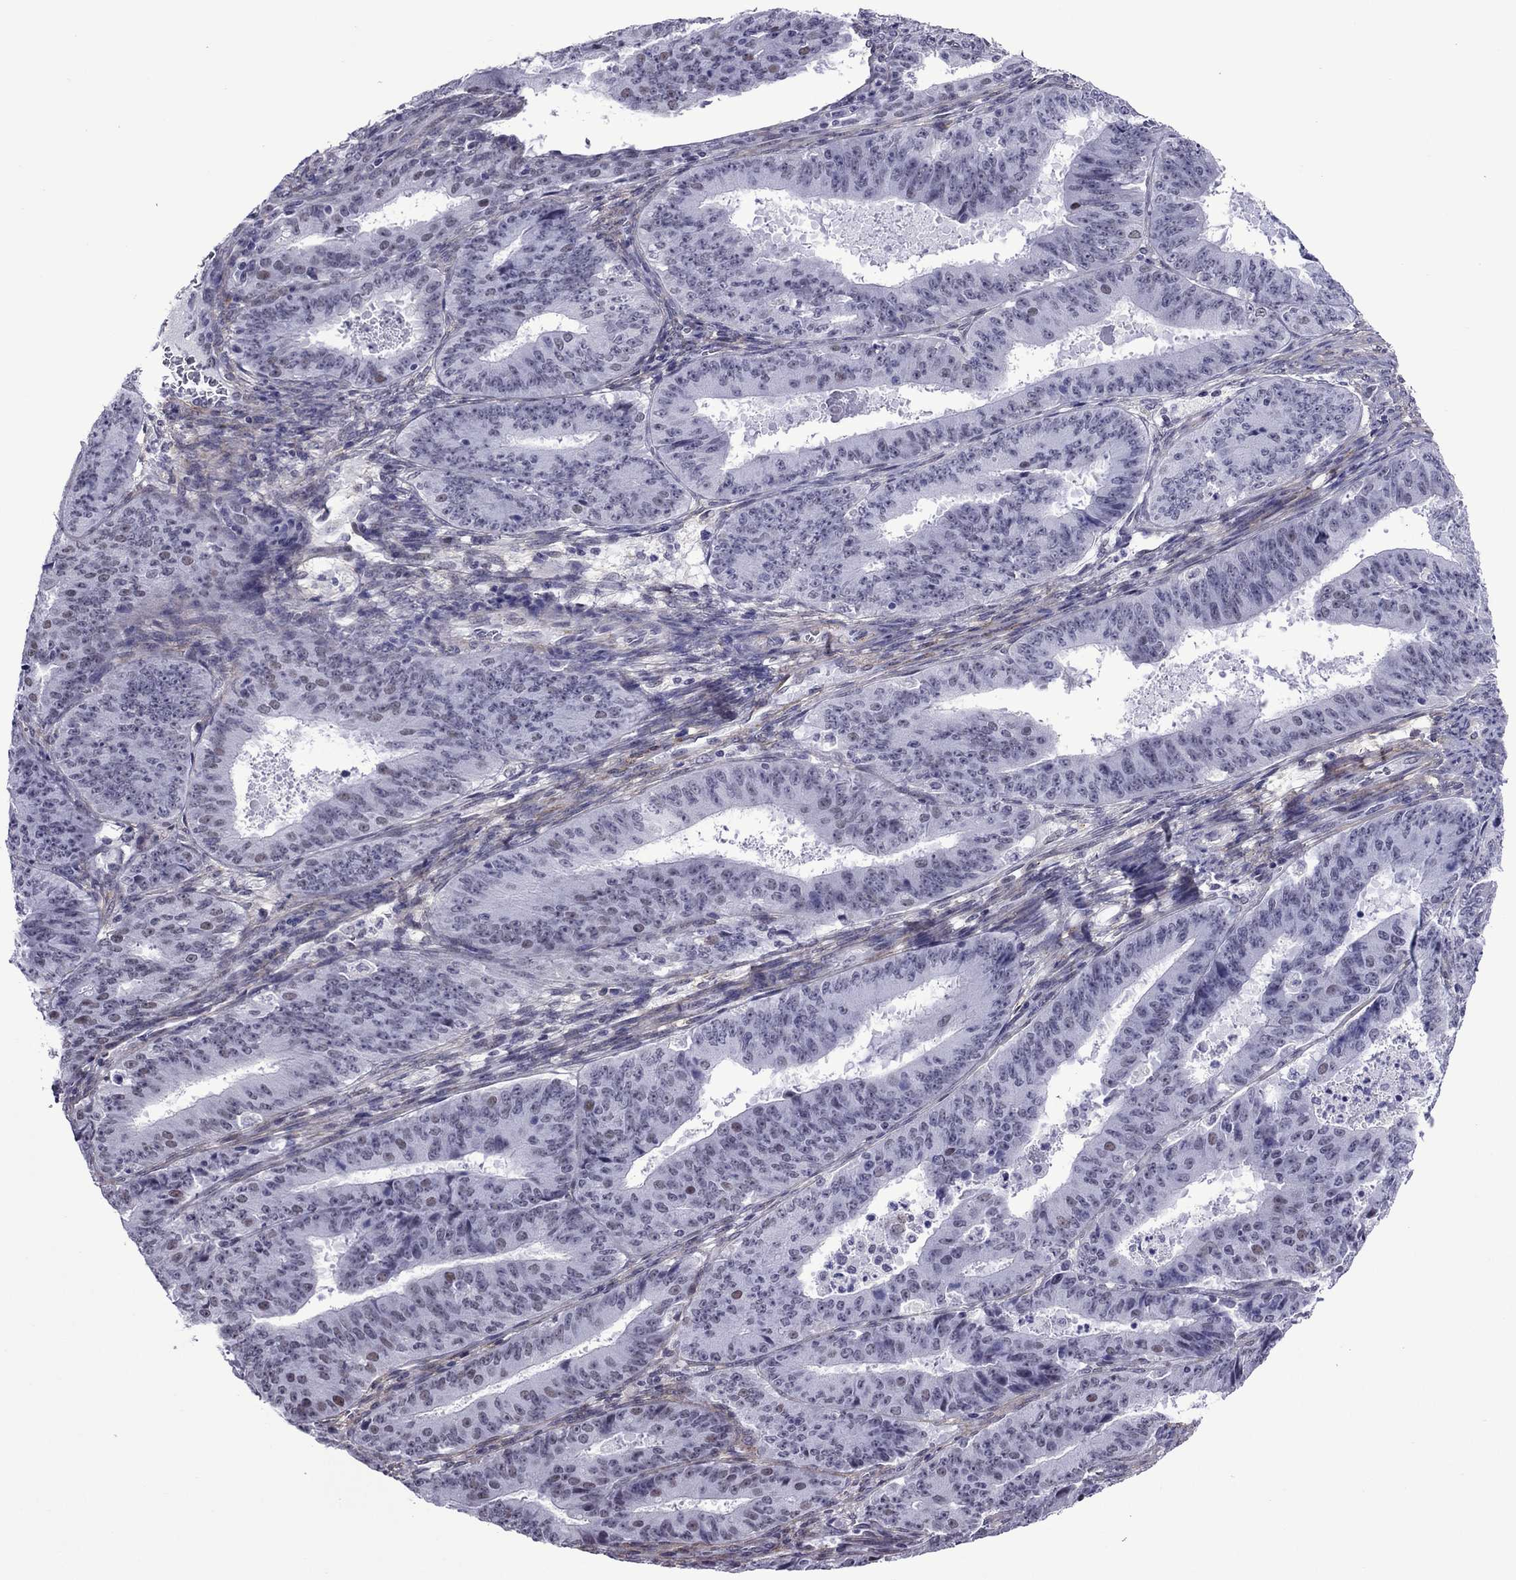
{"staining": {"intensity": "negative", "quantity": "none", "location": "none"}, "tissue": "ovarian cancer", "cell_type": "Tumor cells", "image_type": "cancer", "snomed": [{"axis": "morphology", "description": "Carcinoma, endometroid"}, {"axis": "topography", "description": "Ovary"}], "caption": "The micrograph displays no staining of tumor cells in endometroid carcinoma (ovarian). (Immunohistochemistry (ihc), brightfield microscopy, high magnification).", "gene": "ZNF646", "patient": {"sex": "female", "age": 42}}